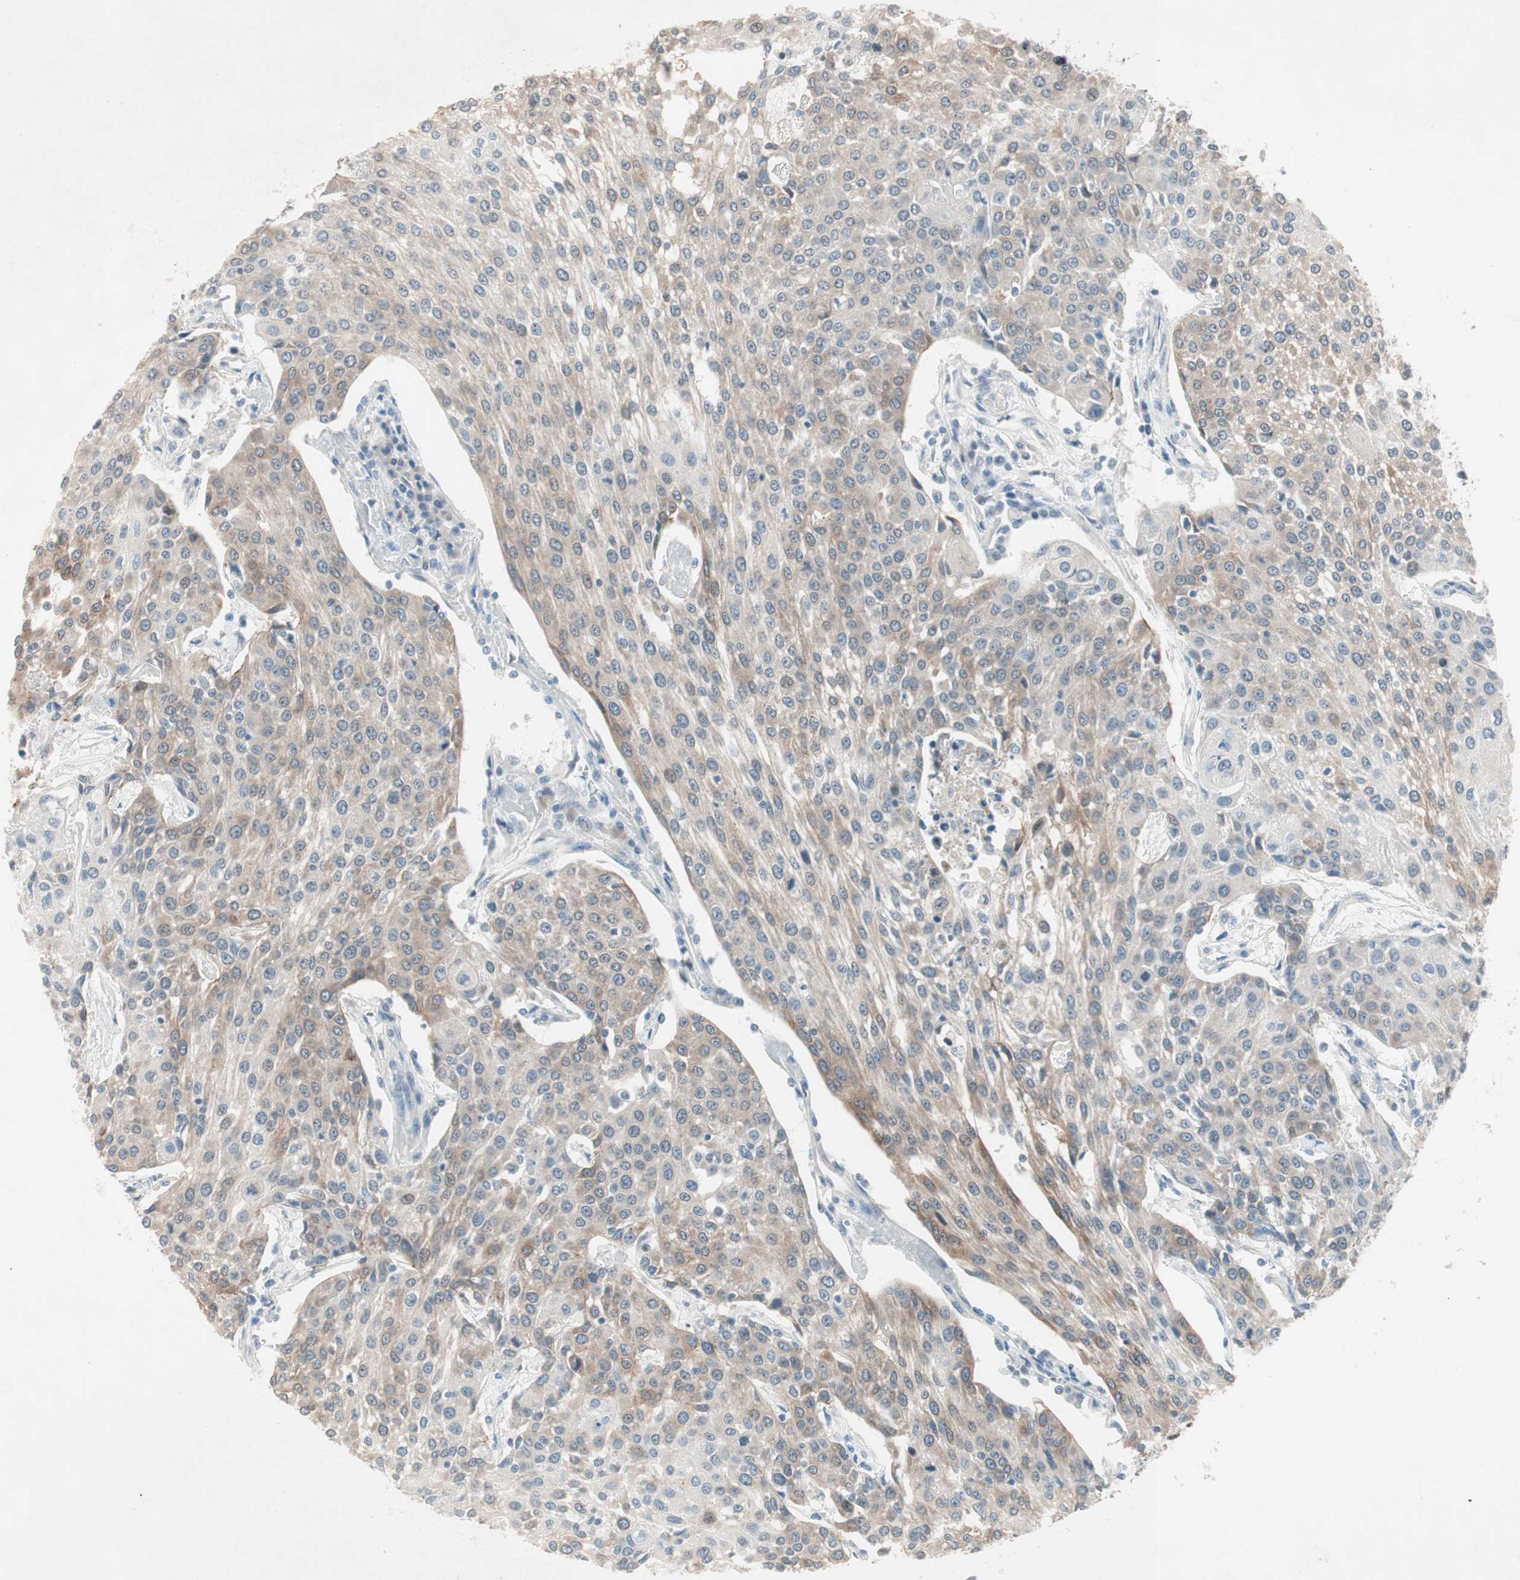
{"staining": {"intensity": "weak", "quantity": "25%-75%", "location": "cytoplasmic/membranous"}, "tissue": "urothelial cancer", "cell_type": "Tumor cells", "image_type": "cancer", "snomed": [{"axis": "morphology", "description": "Urothelial carcinoma, High grade"}, {"axis": "topography", "description": "Urinary bladder"}], "caption": "The immunohistochemical stain shows weak cytoplasmic/membranous expression in tumor cells of urothelial cancer tissue. The staining is performed using DAB (3,3'-diaminobenzidine) brown chromogen to label protein expression. The nuclei are counter-stained blue using hematoxylin.", "gene": "ITGB4", "patient": {"sex": "female", "age": 85}}